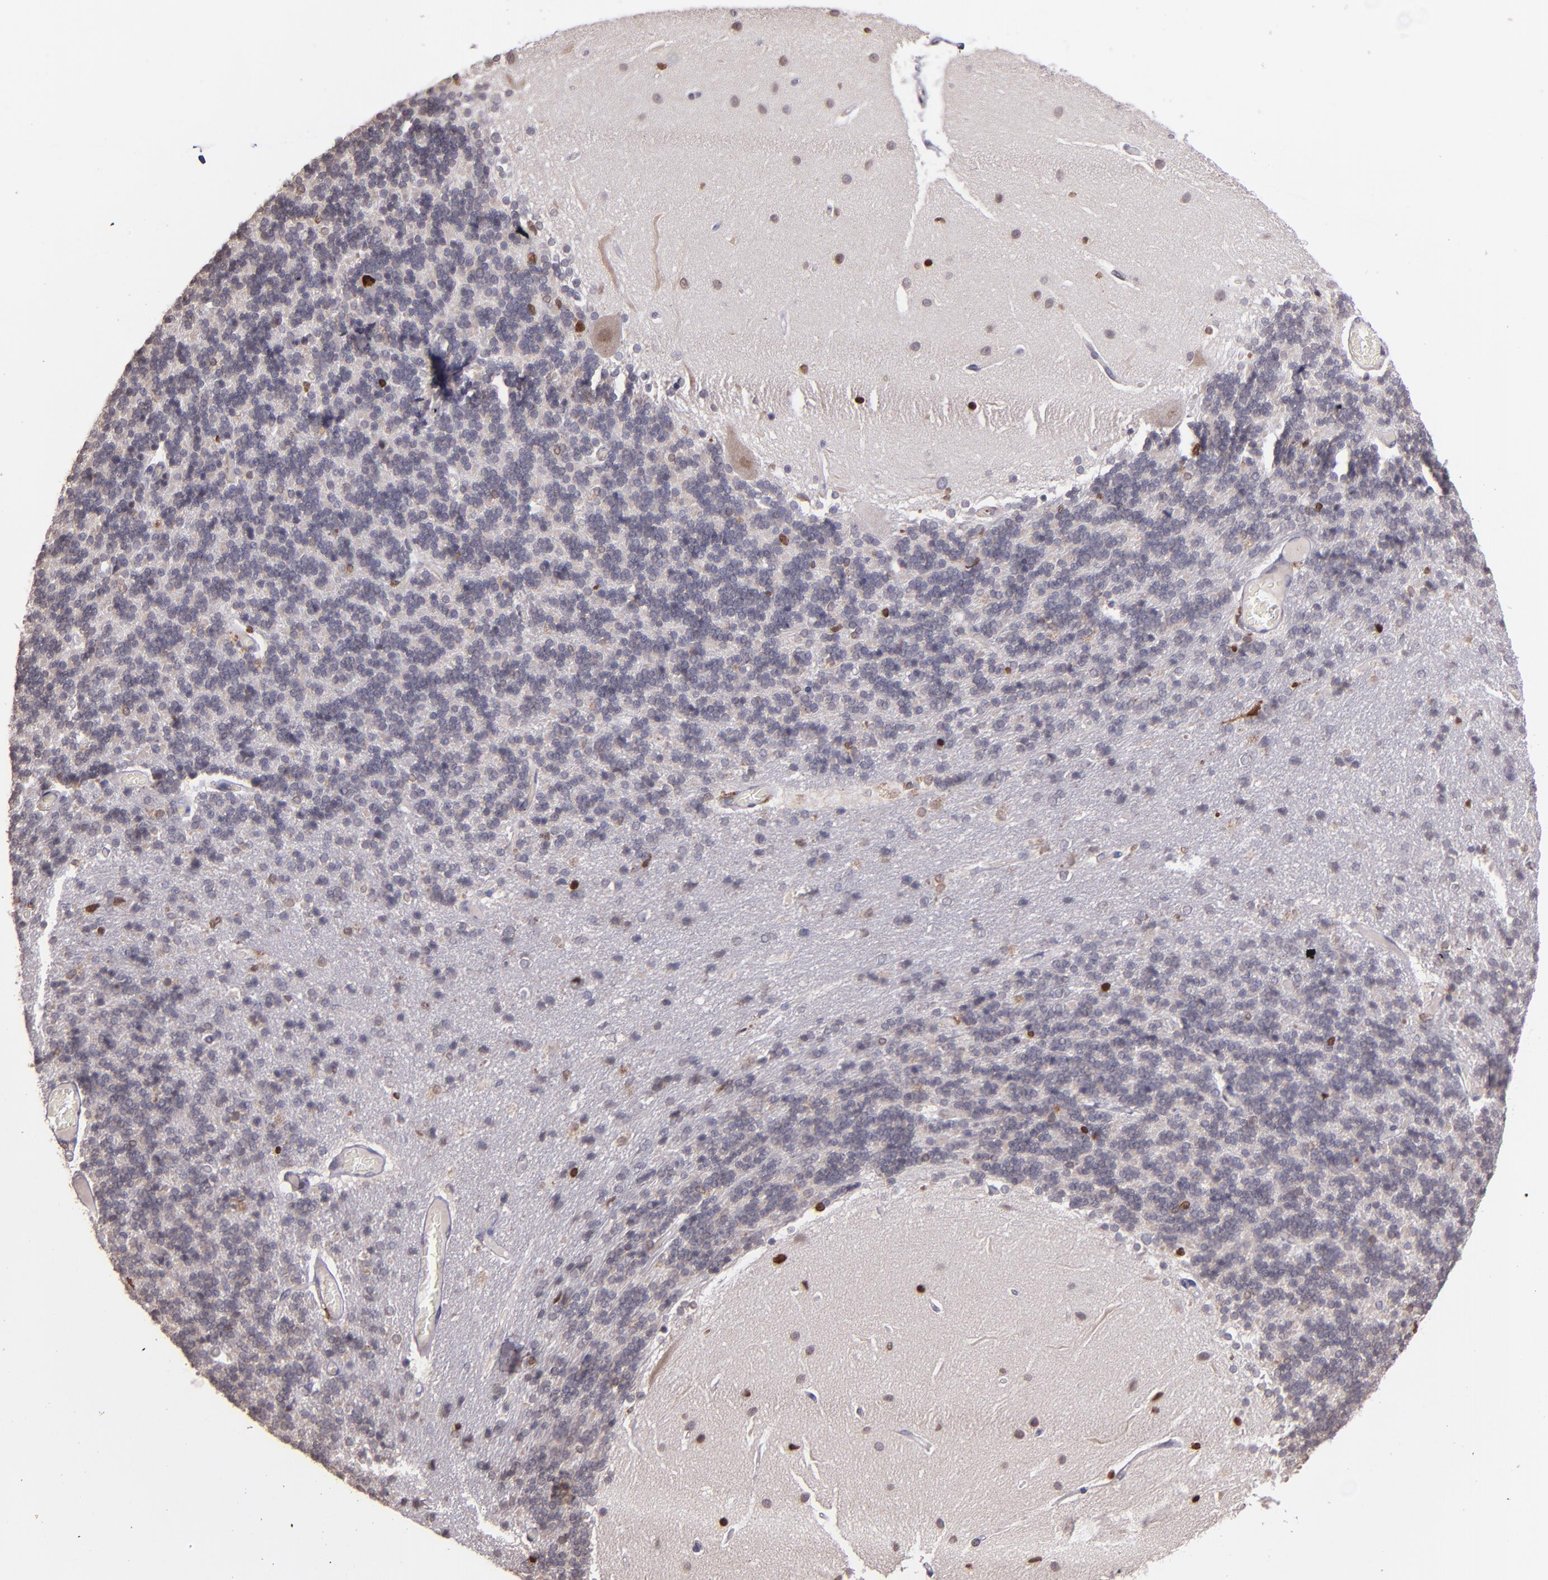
{"staining": {"intensity": "weak", "quantity": "<25%", "location": "cytoplasmic/membranous"}, "tissue": "cerebellum", "cell_type": "Cells in granular layer", "image_type": "normal", "snomed": [{"axis": "morphology", "description": "Normal tissue, NOS"}, {"axis": "topography", "description": "Cerebellum"}], "caption": "A micrograph of cerebellum stained for a protein displays no brown staining in cells in granular layer. (DAB immunohistochemistry visualized using brightfield microscopy, high magnification).", "gene": "NUP62CL", "patient": {"sex": "female", "age": 54}}